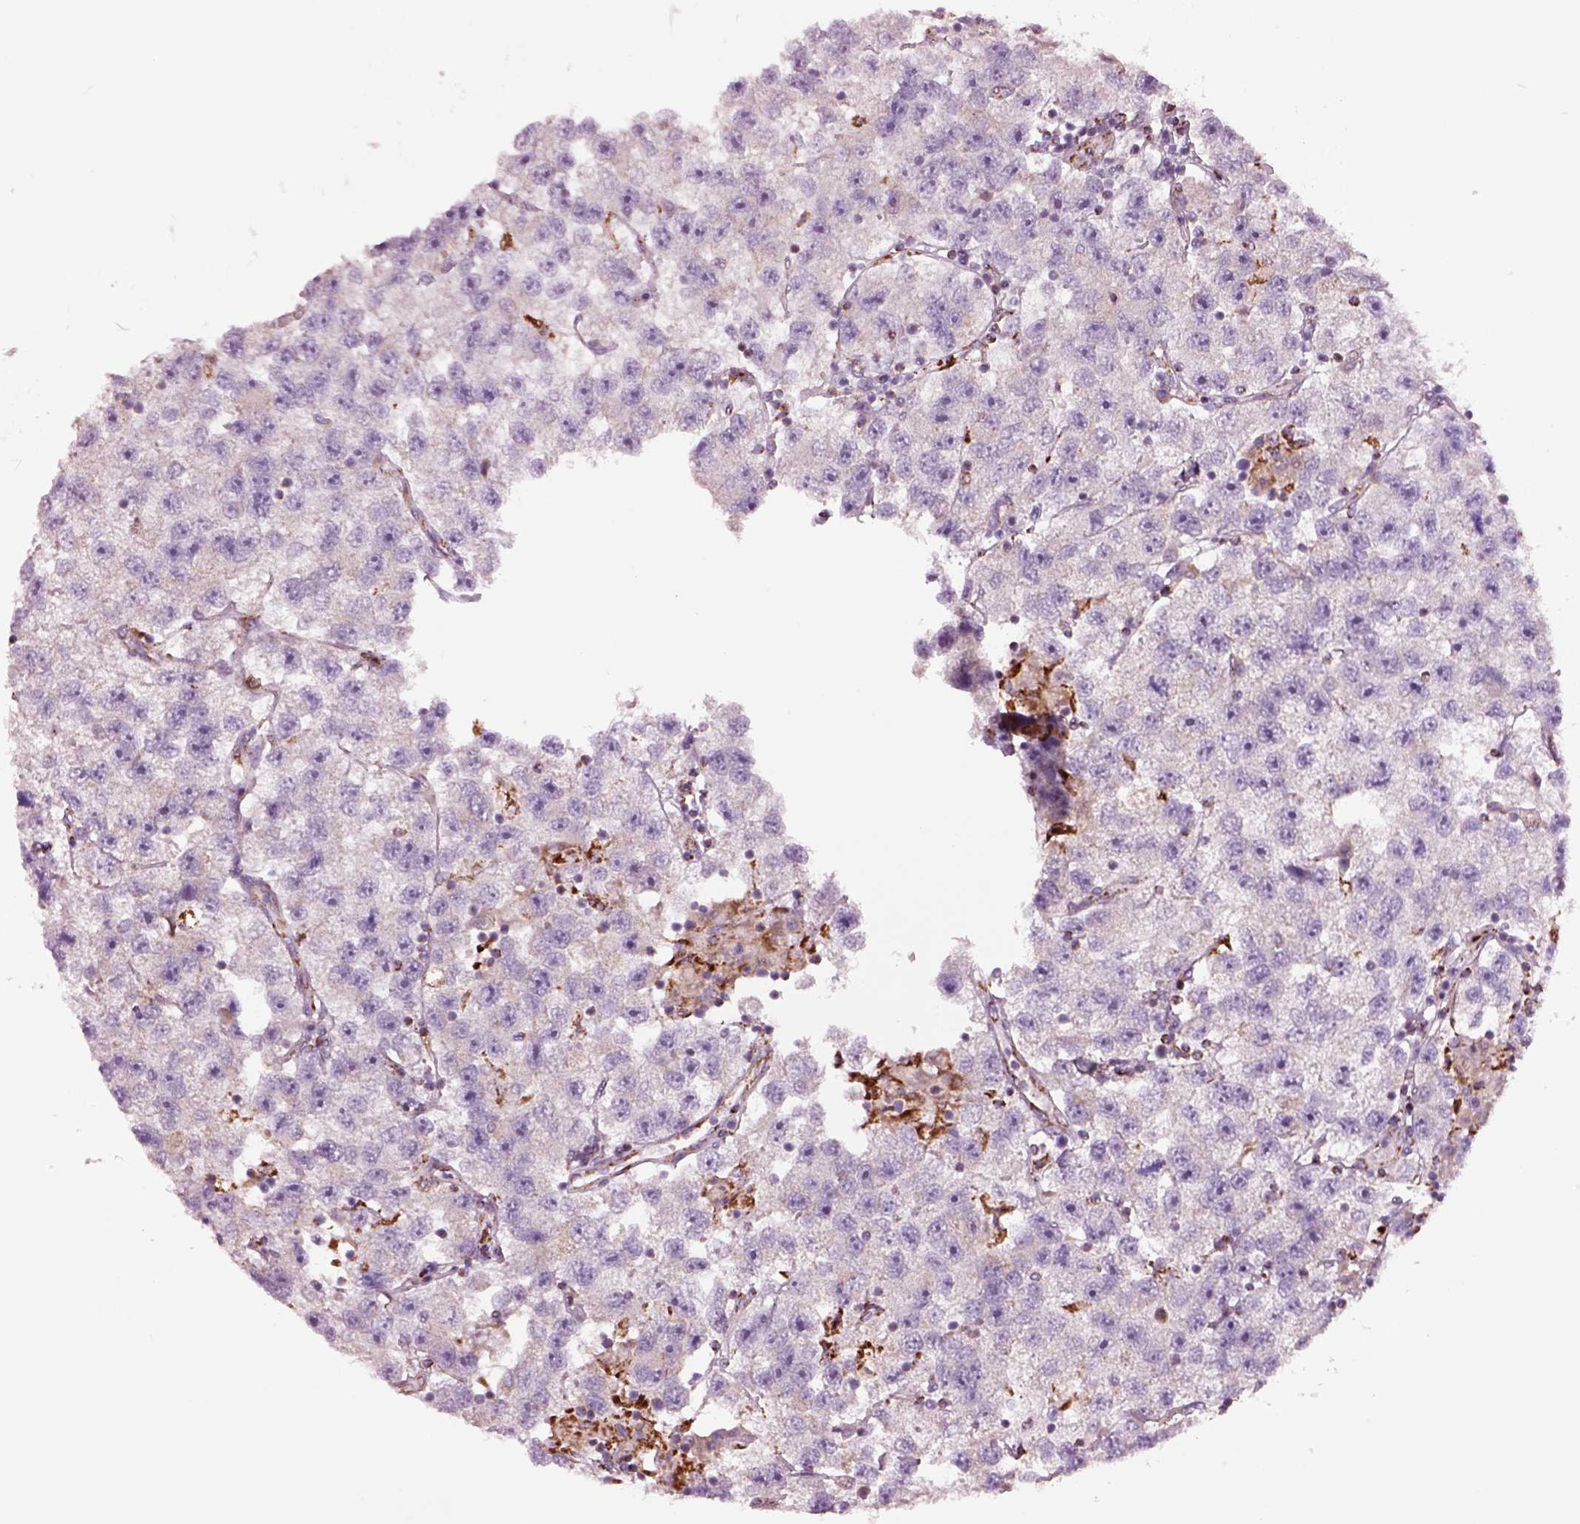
{"staining": {"intensity": "negative", "quantity": "none", "location": "none"}, "tissue": "testis cancer", "cell_type": "Tumor cells", "image_type": "cancer", "snomed": [{"axis": "morphology", "description": "Seminoma, NOS"}, {"axis": "topography", "description": "Testis"}], "caption": "DAB (3,3'-diaminobenzidine) immunohistochemical staining of testis seminoma shows no significant positivity in tumor cells.", "gene": "SLC25A24", "patient": {"sex": "male", "age": 26}}